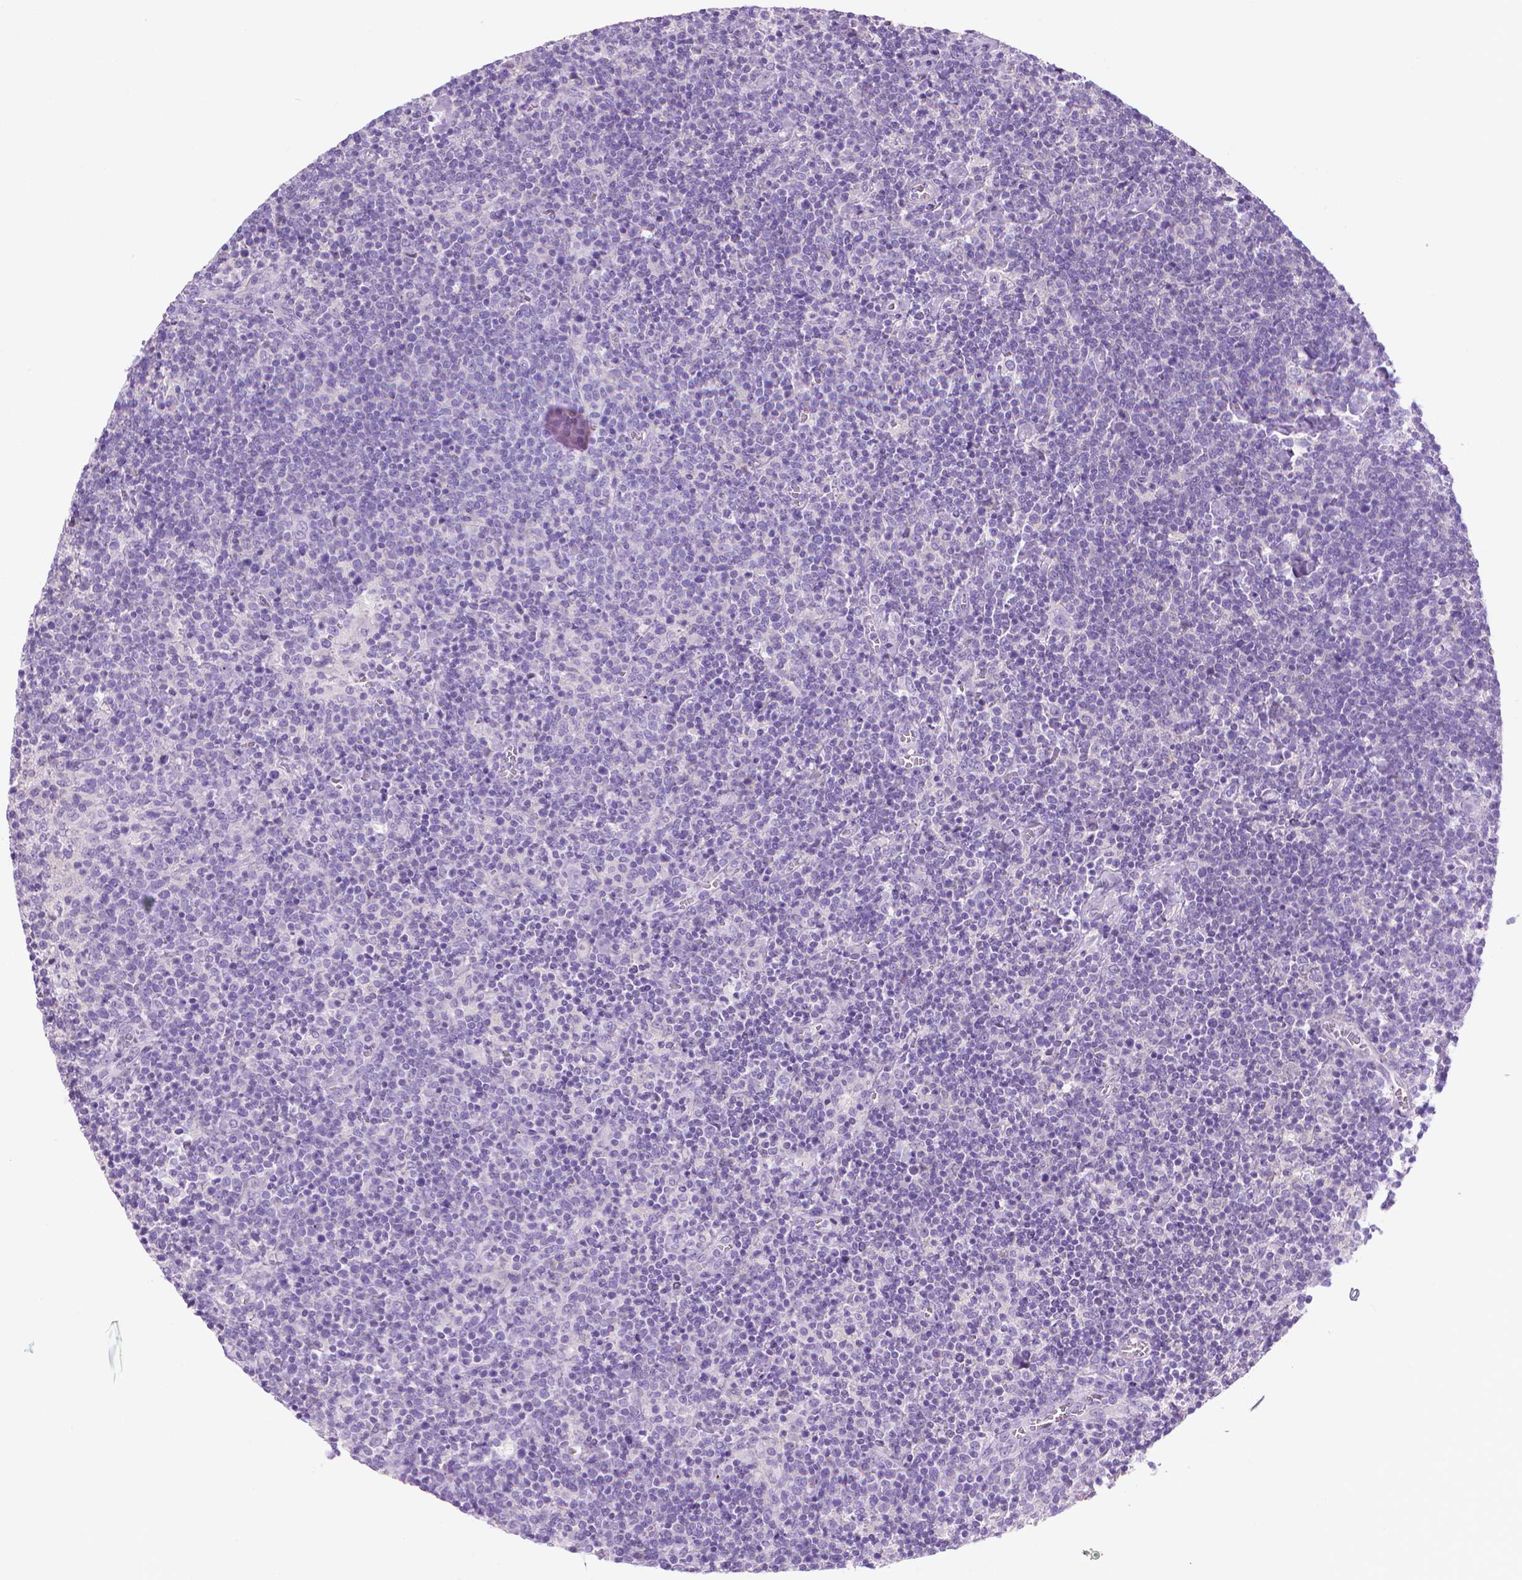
{"staining": {"intensity": "negative", "quantity": "none", "location": "none"}, "tissue": "lymphoma", "cell_type": "Tumor cells", "image_type": "cancer", "snomed": [{"axis": "morphology", "description": "Malignant lymphoma, non-Hodgkin's type, High grade"}, {"axis": "topography", "description": "Lymph node"}], "caption": "High power microscopy photomicrograph of an immunohistochemistry (IHC) histopathology image of high-grade malignant lymphoma, non-Hodgkin's type, revealing no significant positivity in tumor cells.", "gene": "FASN", "patient": {"sex": "male", "age": 61}}